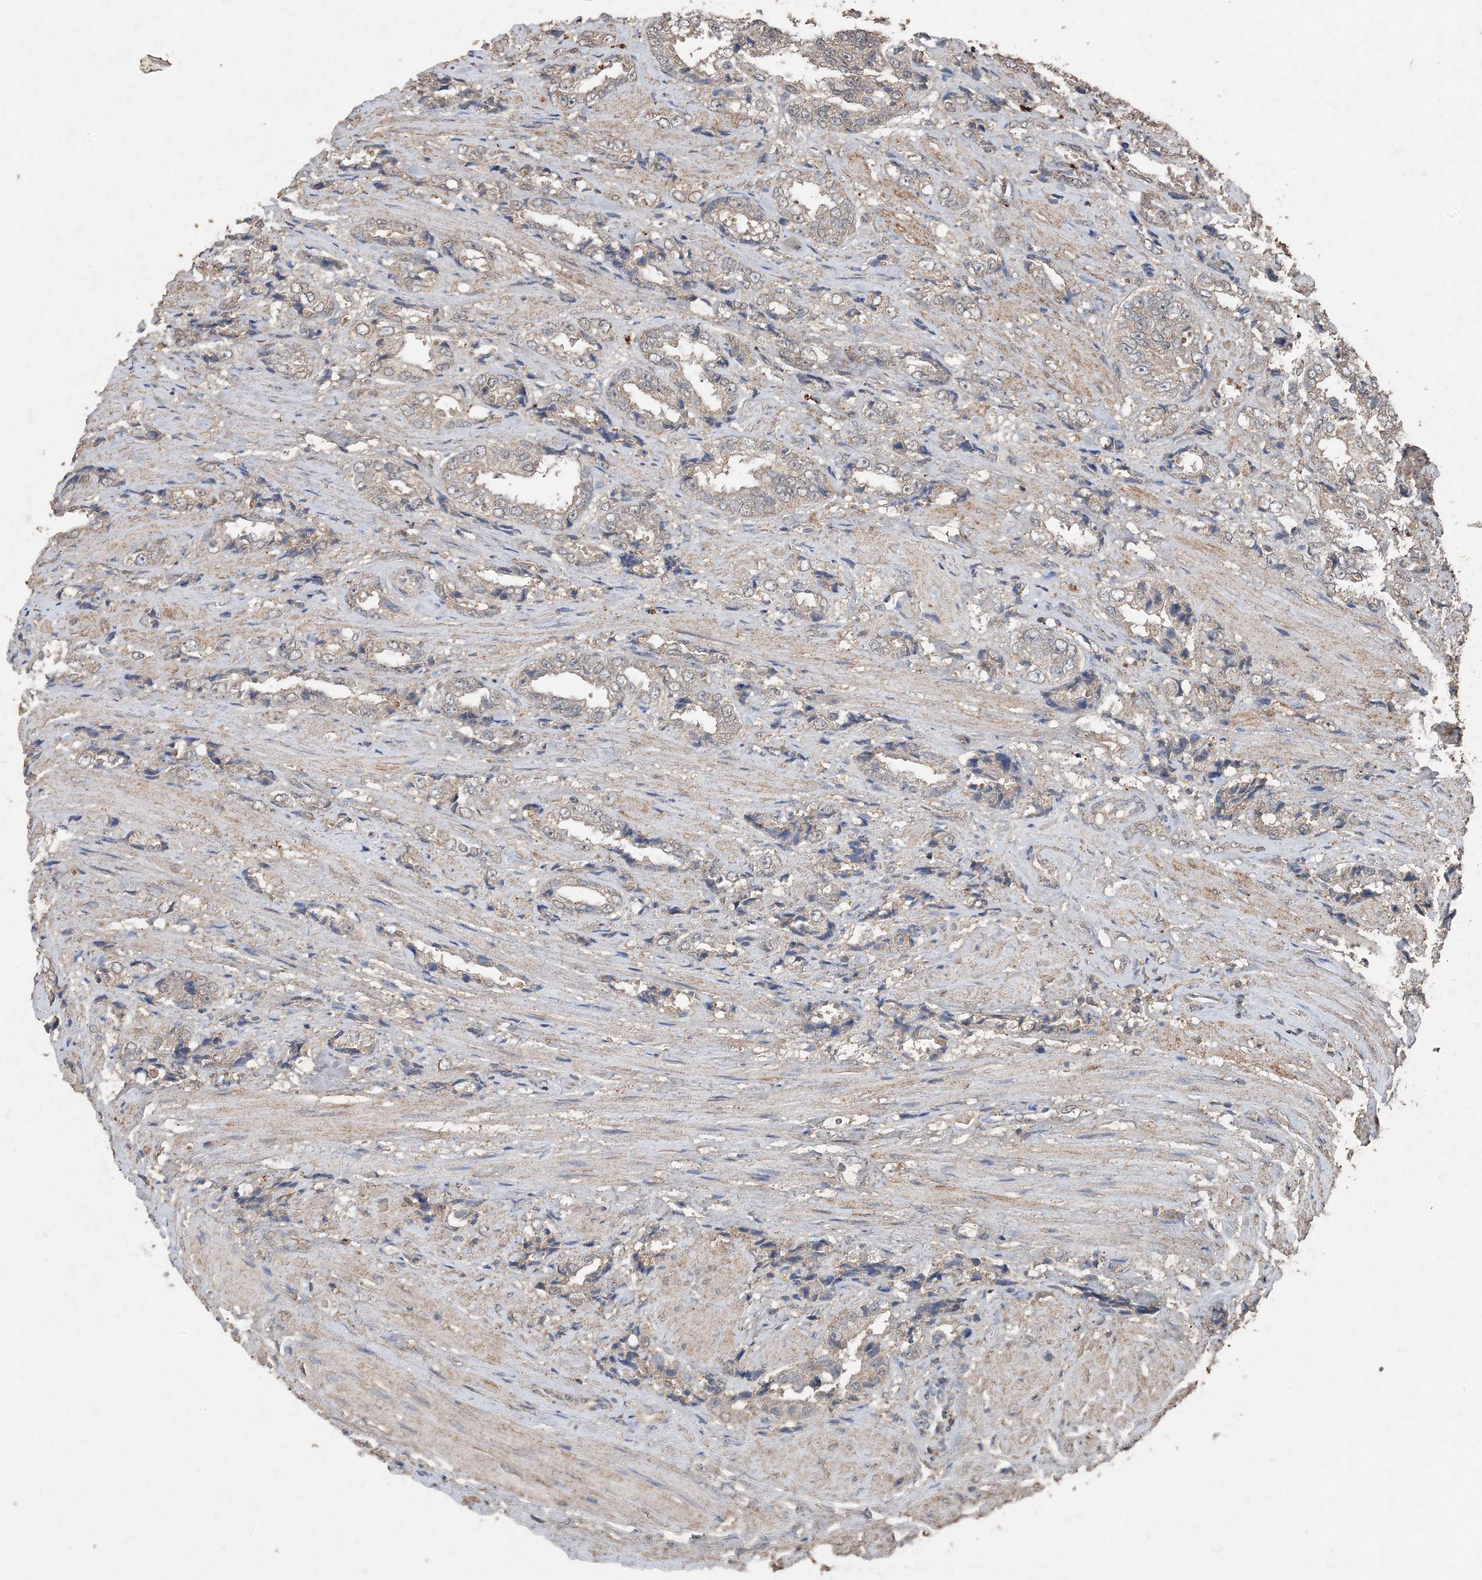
{"staining": {"intensity": "weak", "quantity": ">75%", "location": "cytoplasmic/membranous"}, "tissue": "prostate cancer", "cell_type": "Tumor cells", "image_type": "cancer", "snomed": [{"axis": "morphology", "description": "Adenocarcinoma, High grade"}, {"axis": "topography", "description": "Prostate"}], "caption": "Approximately >75% of tumor cells in prostate adenocarcinoma (high-grade) exhibit weak cytoplasmic/membranous protein staining as visualized by brown immunohistochemical staining.", "gene": "FCN3", "patient": {"sex": "male", "age": 61}}